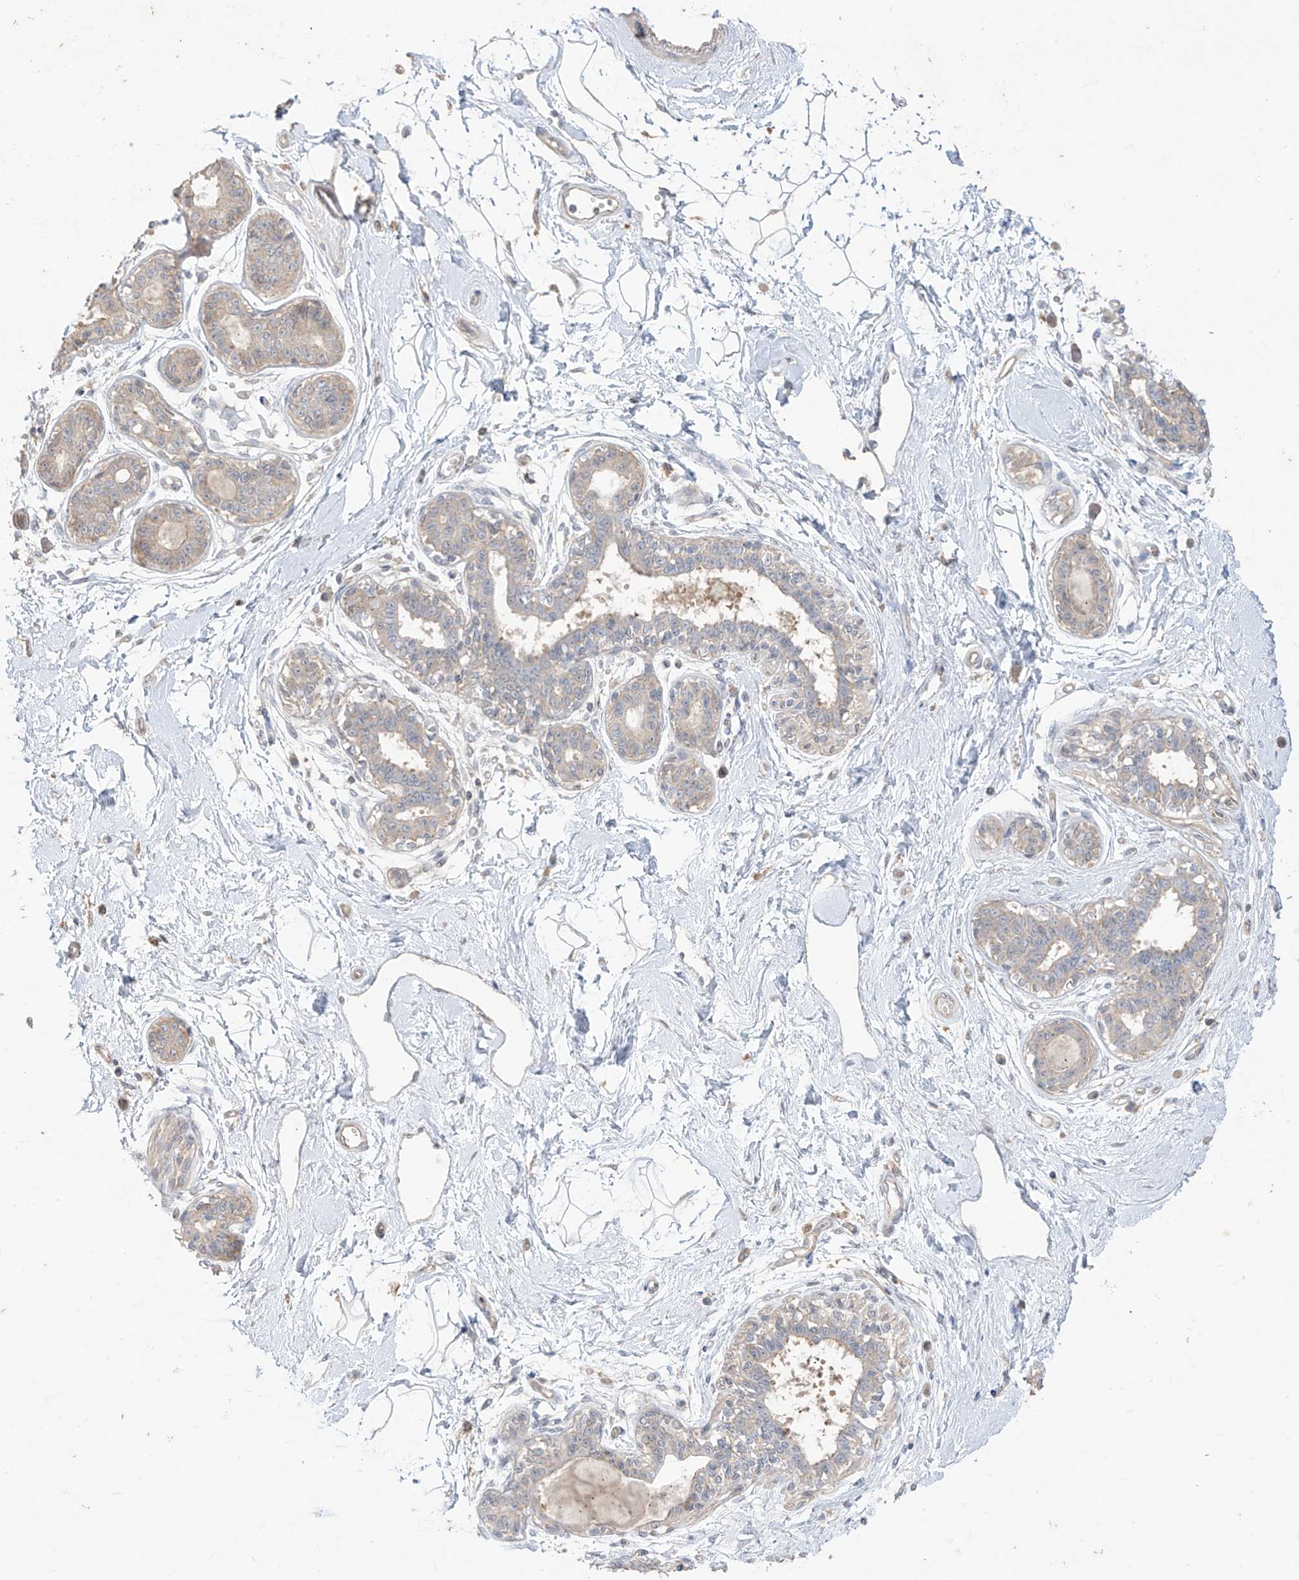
{"staining": {"intensity": "negative", "quantity": "none", "location": "none"}, "tissue": "breast", "cell_type": "Adipocytes", "image_type": "normal", "snomed": [{"axis": "morphology", "description": "Normal tissue, NOS"}, {"axis": "topography", "description": "Breast"}], "caption": "Immunohistochemical staining of normal breast shows no significant staining in adipocytes.", "gene": "ANGEL2", "patient": {"sex": "female", "age": 45}}